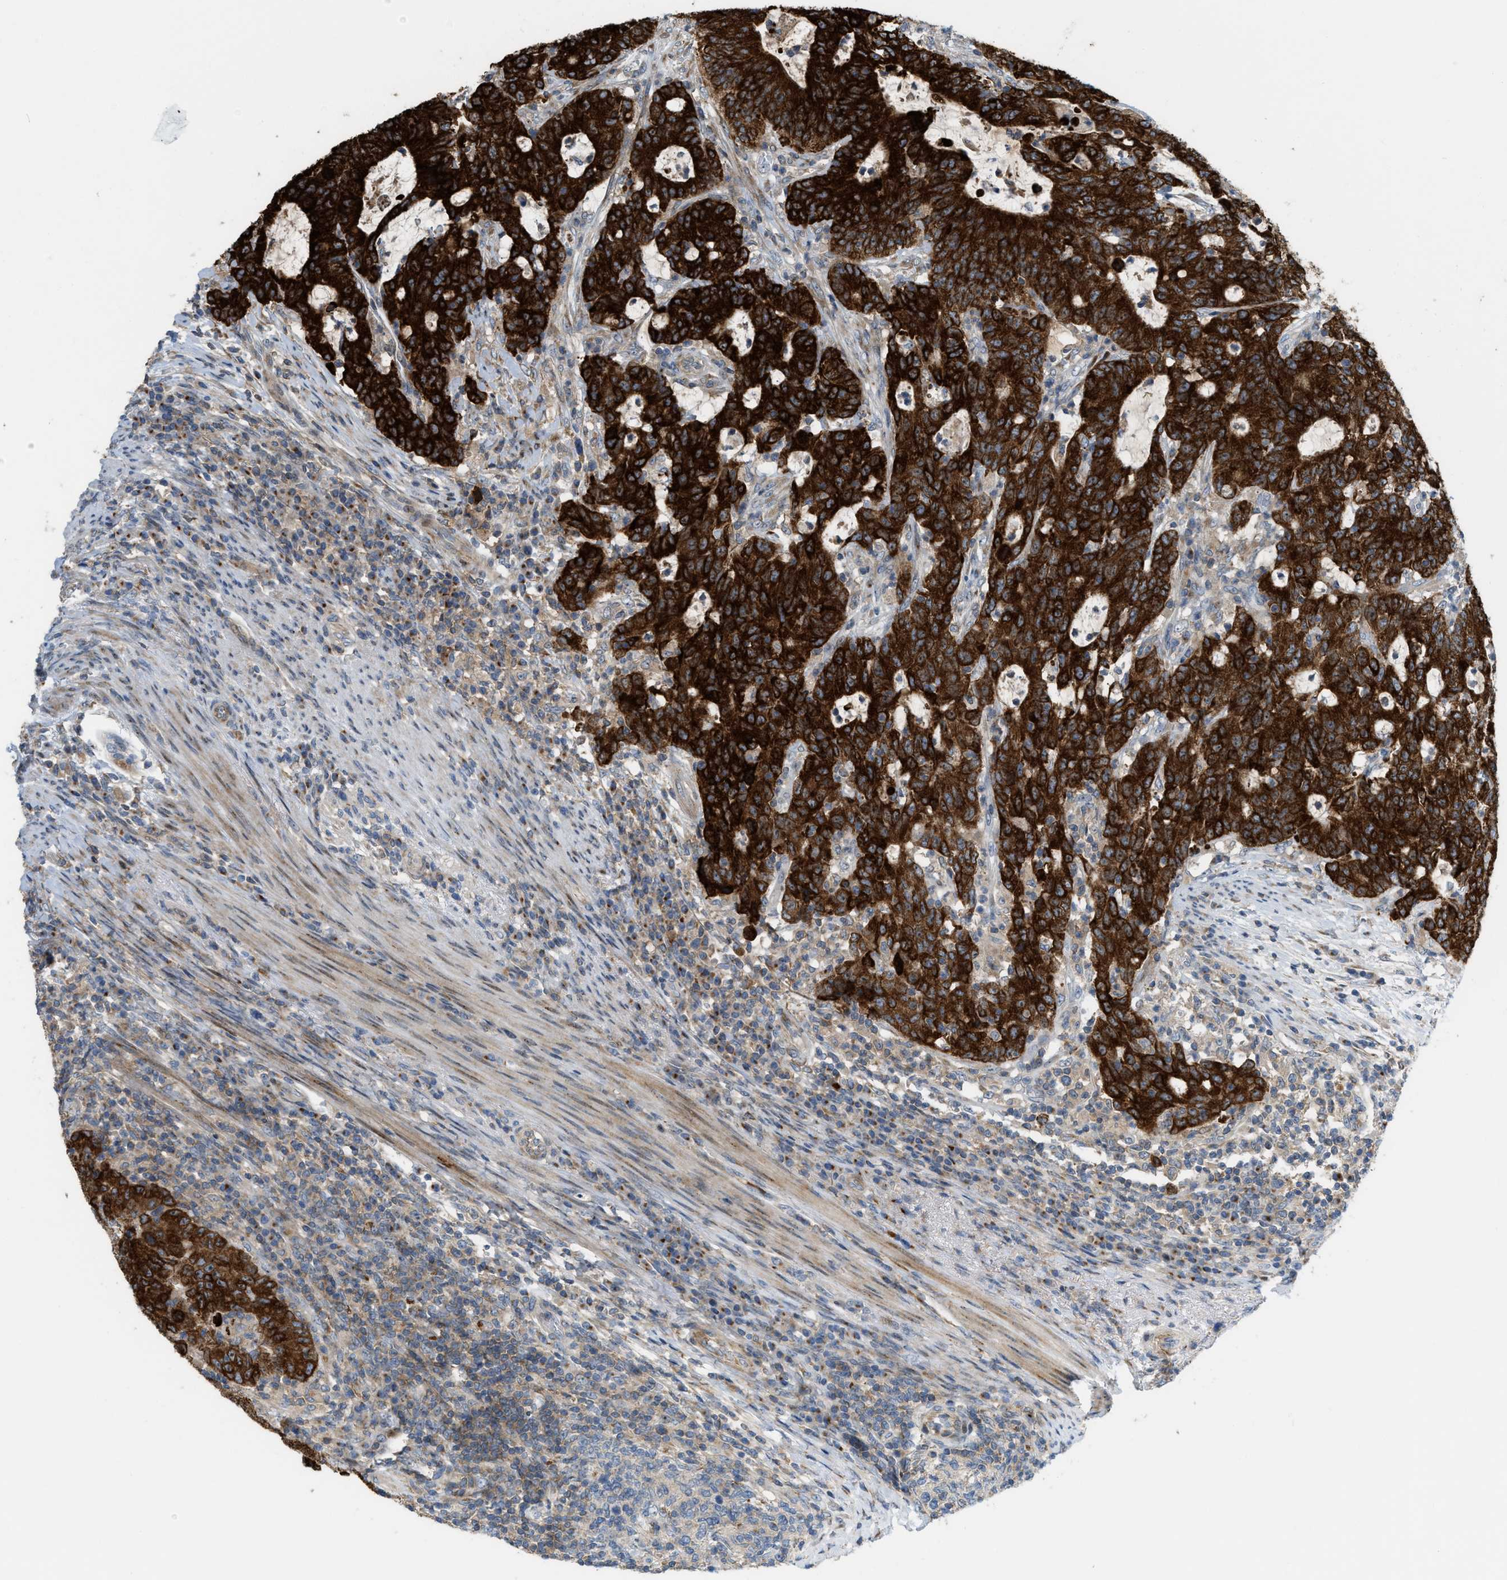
{"staining": {"intensity": "strong", "quantity": ">75%", "location": "cytoplasmic/membranous"}, "tissue": "colorectal cancer", "cell_type": "Tumor cells", "image_type": "cancer", "snomed": [{"axis": "morphology", "description": "Normal tissue, NOS"}, {"axis": "morphology", "description": "Adenocarcinoma, NOS"}, {"axis": "topography", "description": "Colon"}], "caption": "Strong cytoplasmic/membranous expression is appreciated in about >75% of tumor cells in adenocarcinoma (colorectal).", "gene": "DIPK1A", "patient": {"sex": "female", "age": 75}}